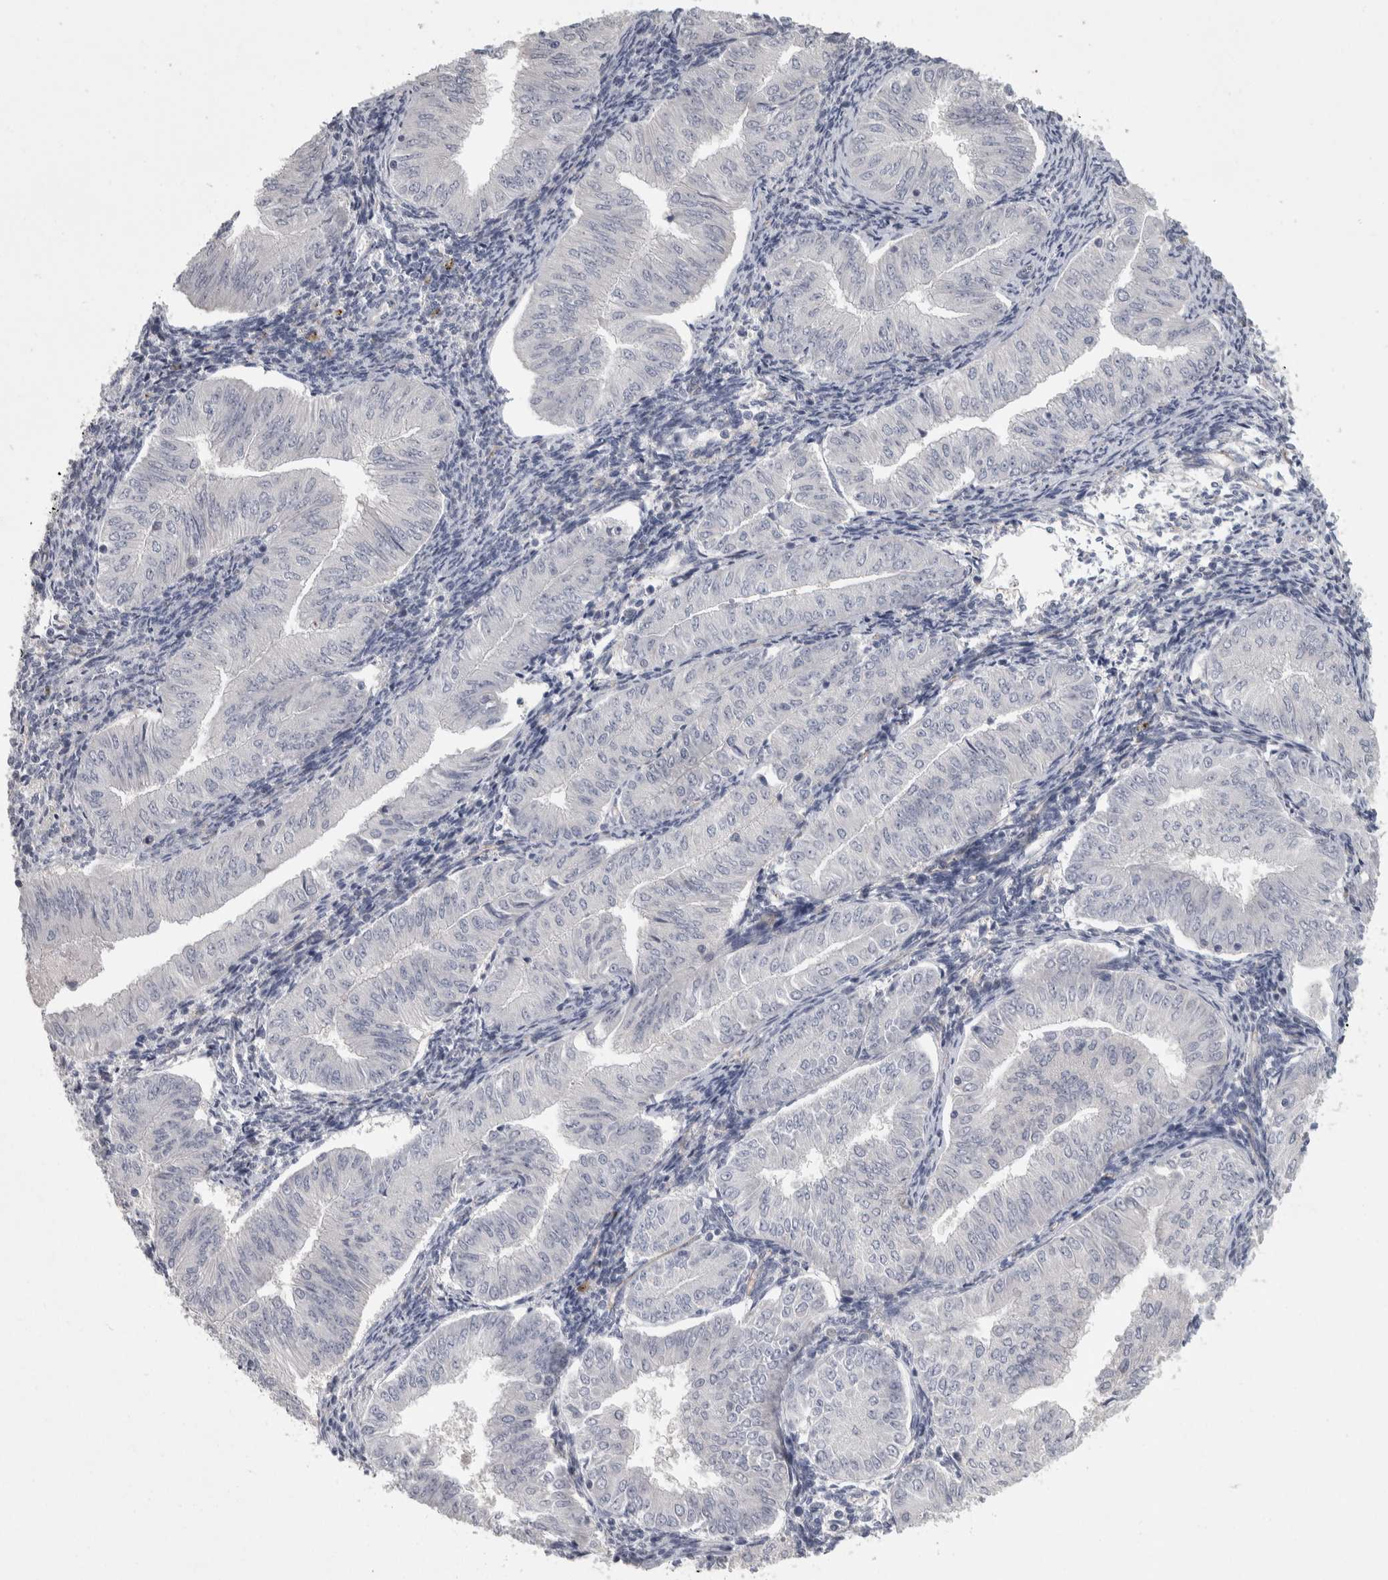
{"staining": {"intensity": "negative", "quantity": "none", "location": "none"}, "tissue": "endometrial cancer", "cell_type": "Tumor cells", "image_type": "cancer", "snomed": [{"axis": "morphology", "description": "Normal tissue, NOS"}, {"axis": "morphology", "description": "Adenocarcinoma, NOS"}, {"axis": "topography", "description": "Endometrium"}], "caption": "Human endometrial cancer stained for a protein using immunohistochemistry (IHC) demonstrates no staining in tumor cells.", "gene": "ZNF862", "patient": {"sex": "female", "age": 53}}